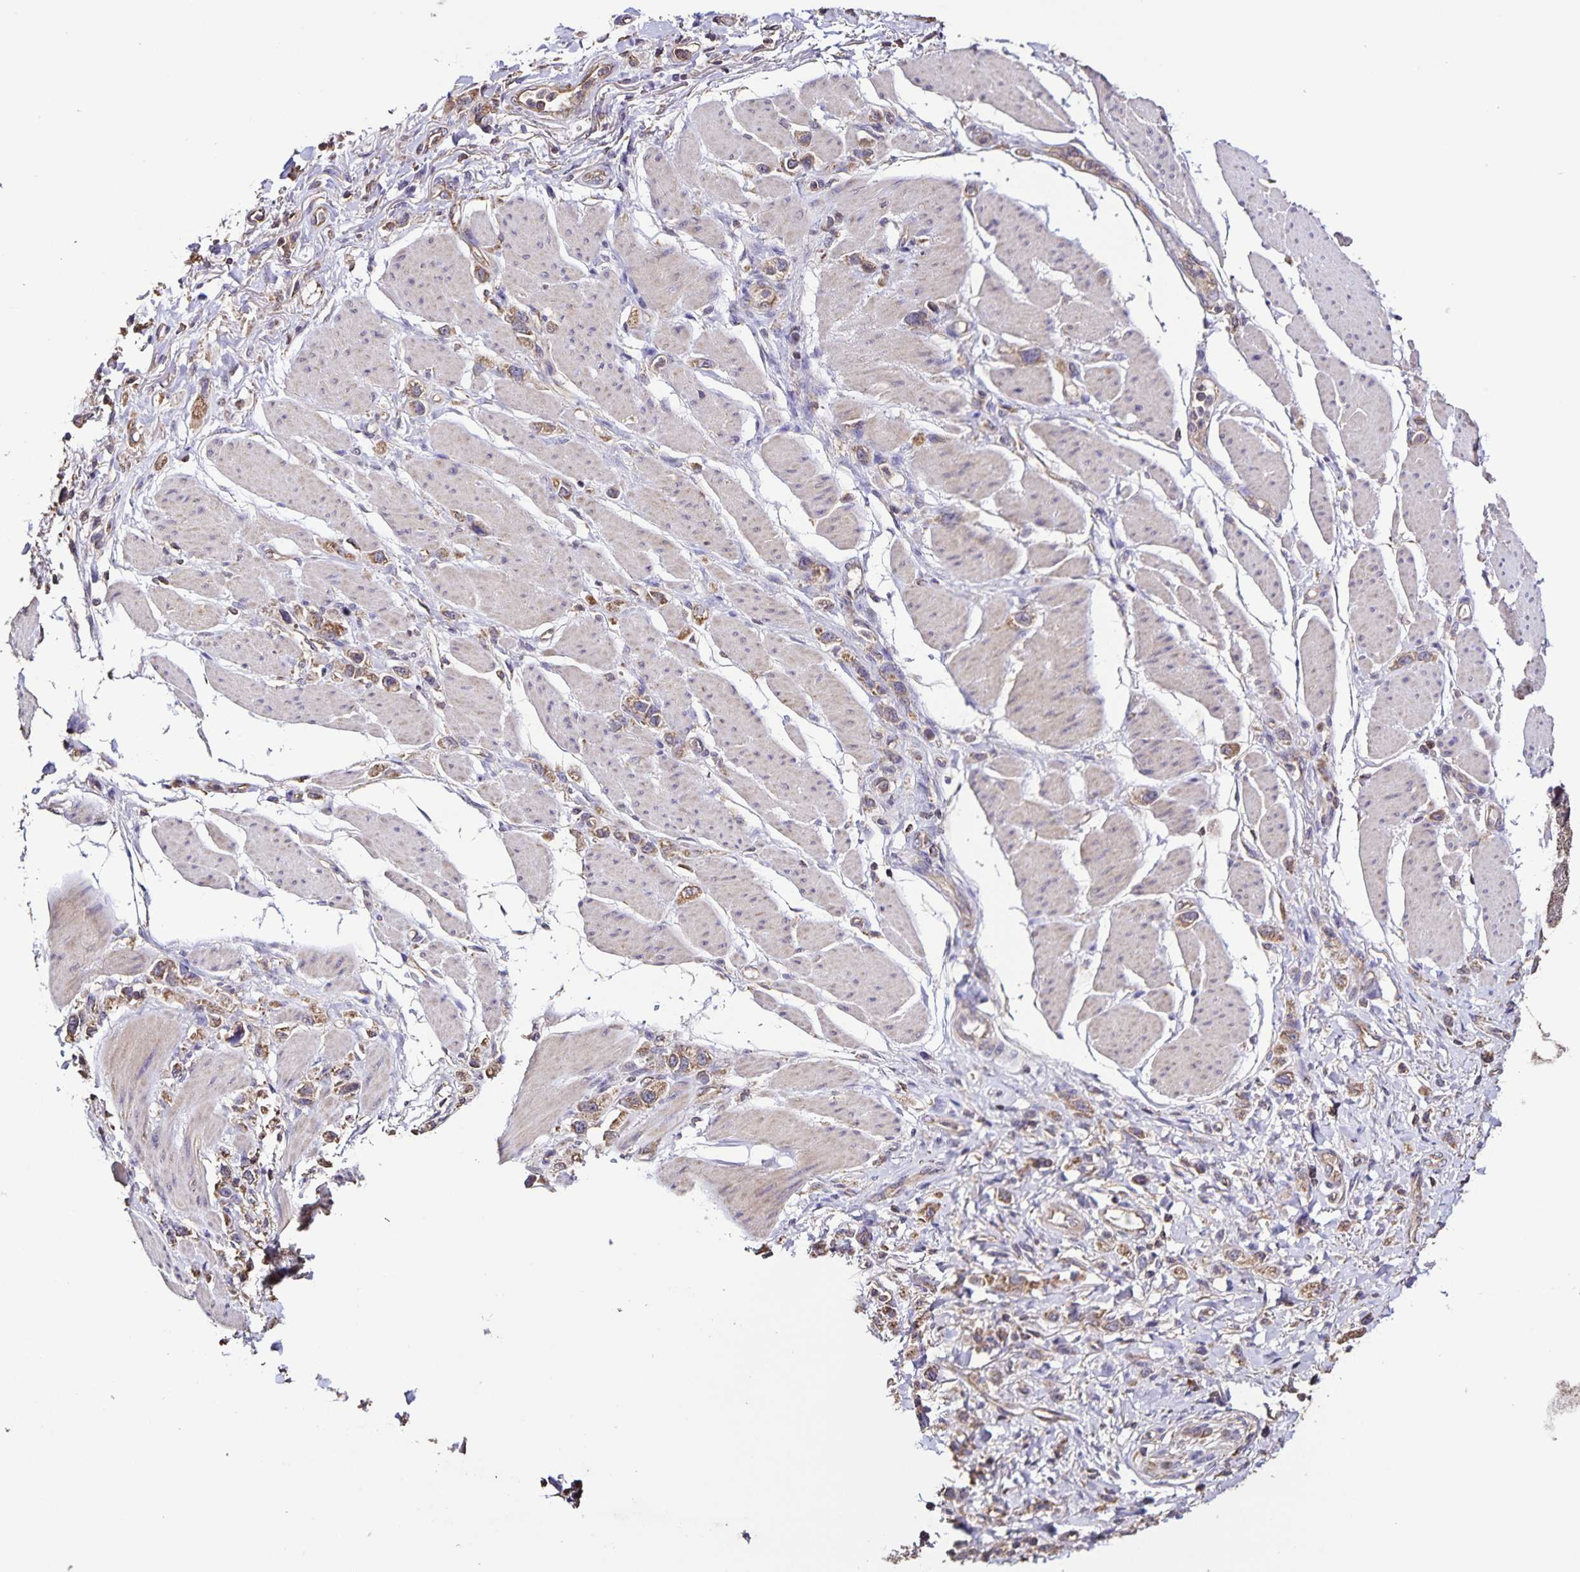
{"staining": {"intensity": "moderate", "quantity": ">75%", "location": "cytoplasmic/membranous"}, "tissue": "stomach cancer", "cell_type": "Tumor cells", "image_type": "cancer", "snomed": [{"axis": "morphology", "description": "Adenocarcinoma, NOS"}, {"axis": "topography", "description": "Stomach"}], "caption": "There is medium levels of moderate cytoplasmic/membranous staining in tumor cells of stomach adenocarcinoma, as demonstrated by immunohistochemical staining (brown color).", "gene": "MAN1A1", "patient": {"sex": "female", "age": 65}}